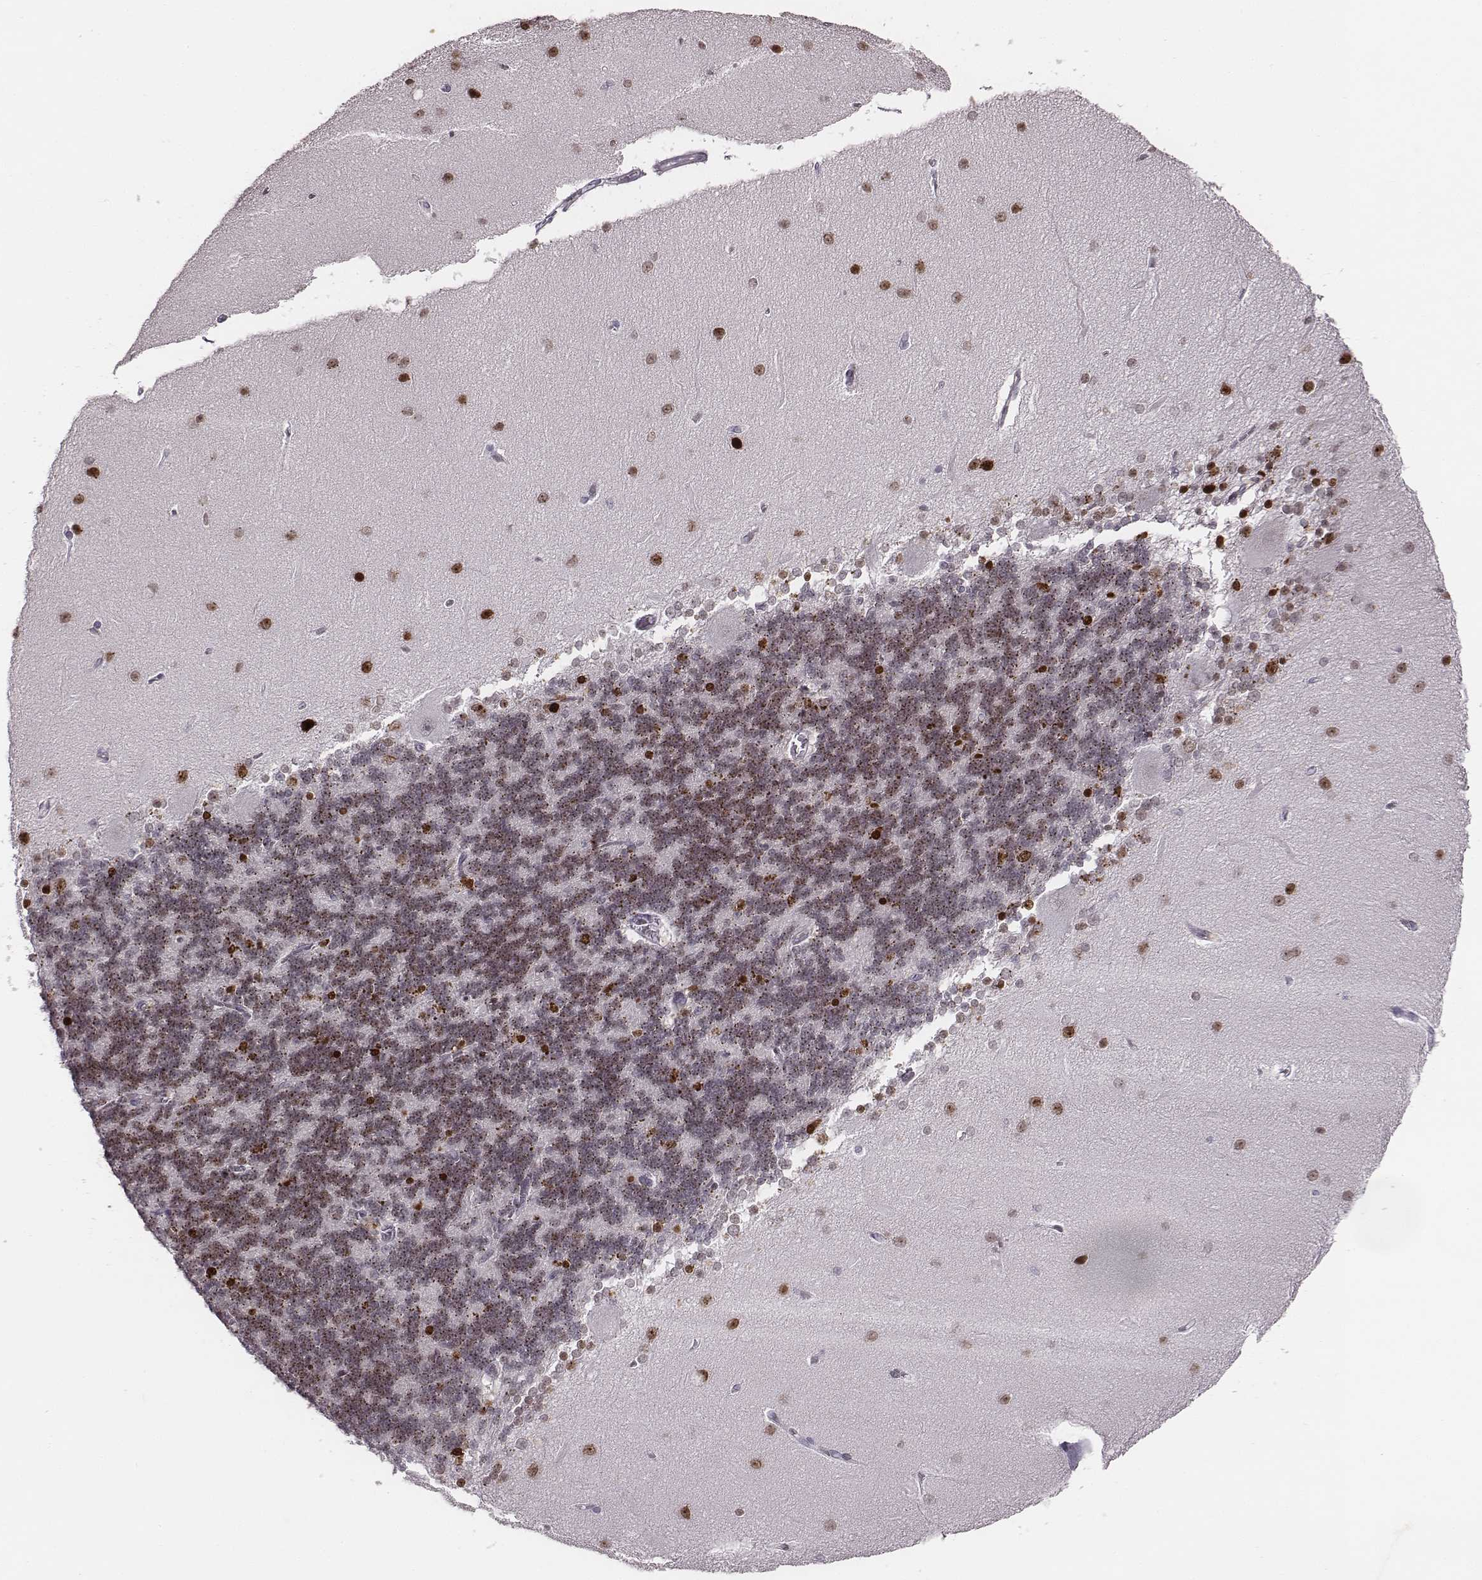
{"staining": {"intensity": "moderate", "quantity": "25%-75%", "location": "cytoplasmic/membranous"}, "tissue": "cerebellum", "cell_type": "Cells in granular layer", "image_type": "normal", "snomed": [{"axis": "morphology", "description": "Normal tissue, NOS"}, {"axis": "topography", "description": "Cerebellum"}], "caption": "Moderate cytoplasmic/membranous staining is appreciated in about 25%-75% of cells in granular layer in normal cerebellum.", "gene": "NDC1", "patient": {"sex": "female", "age": 54}}